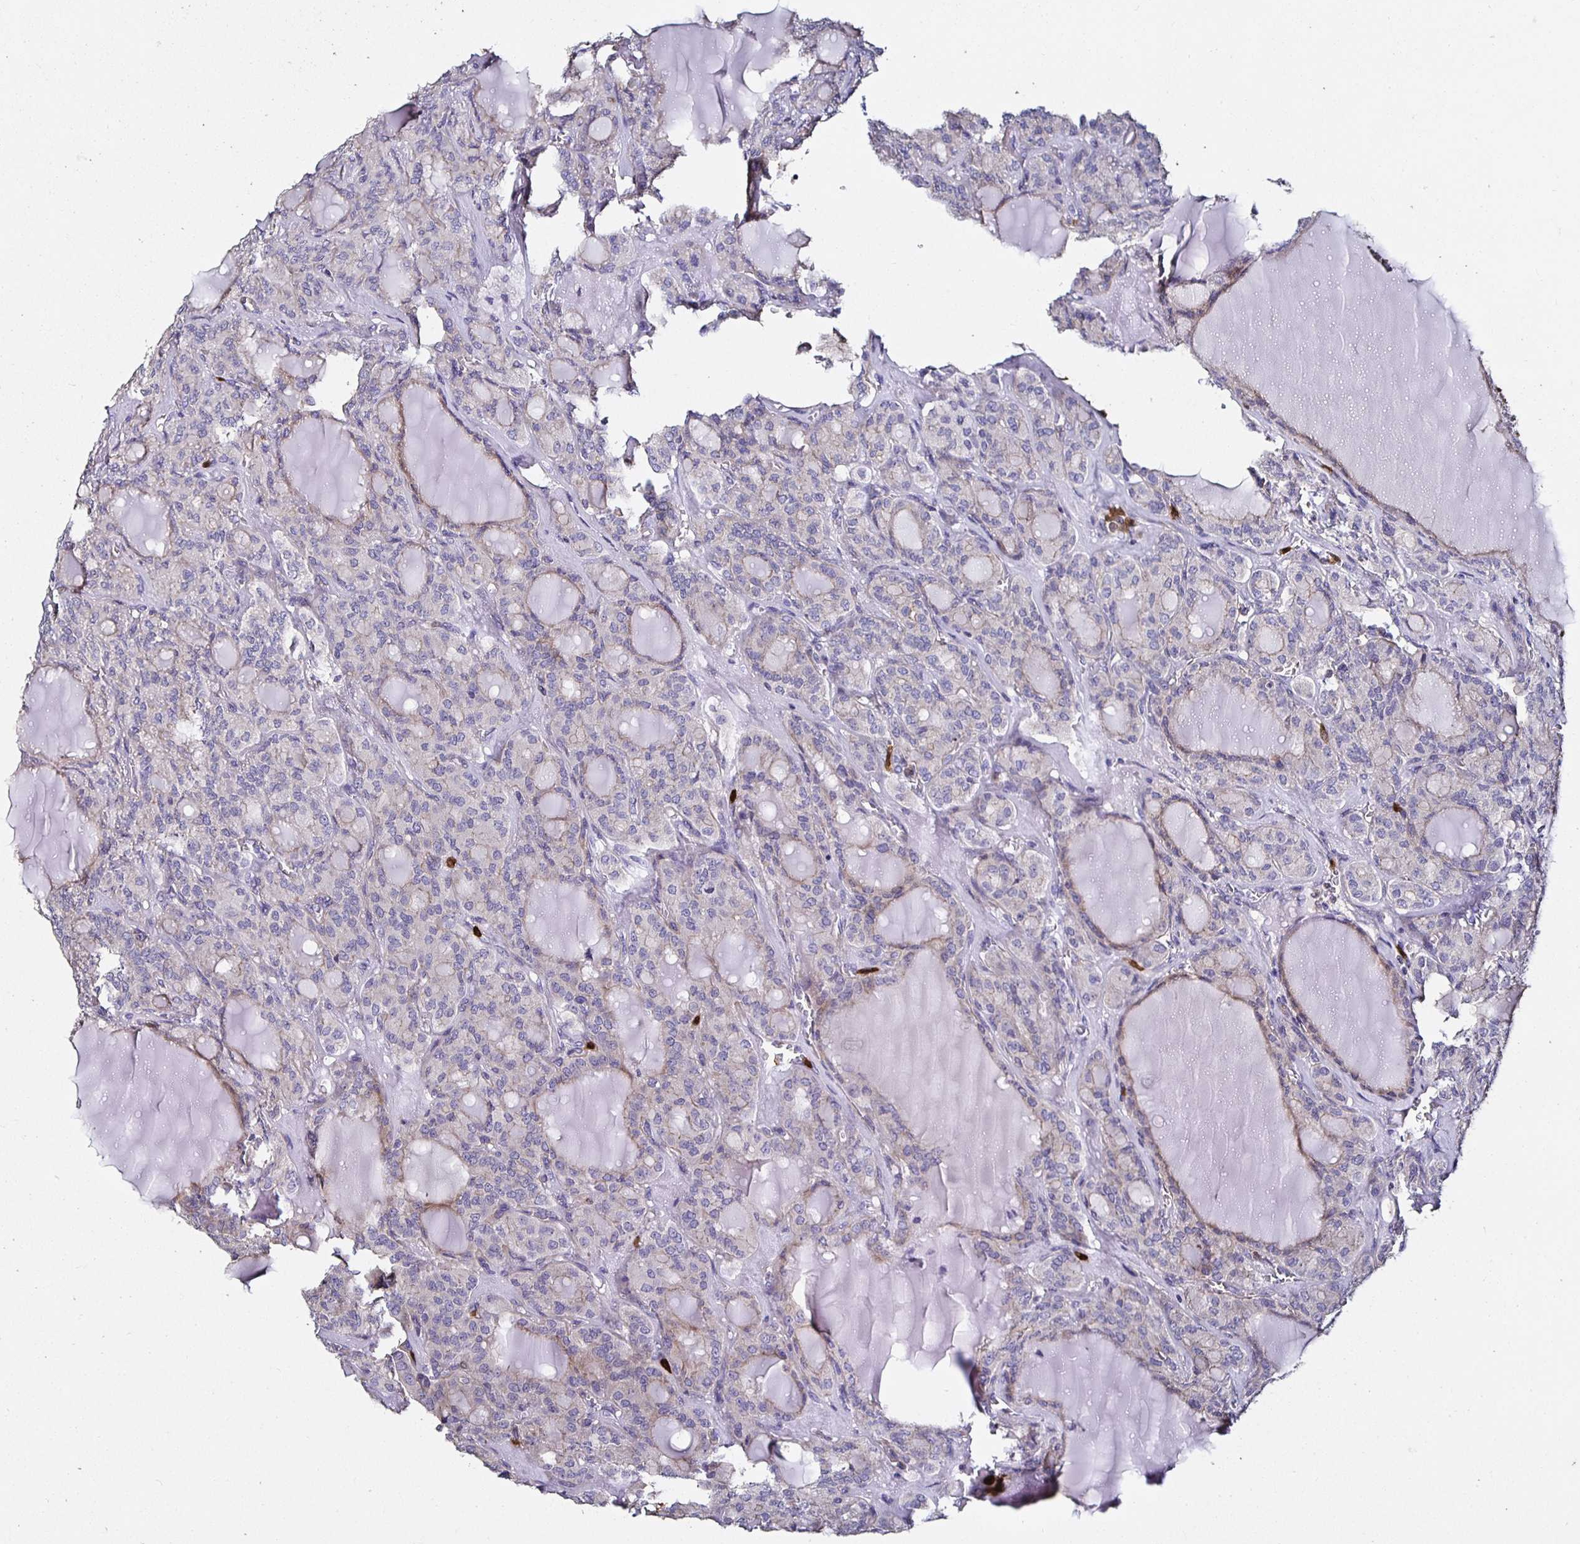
{"staining": {"intensity": "negative", "quantity": "none", "location": "none"}, "tissue": "thyroid cancer", "cell_type": "Tumor cells", "image_type": "cancer", "snomed": [{"axis": "morphology", "description": "Papillary adenocarcinoma, NOS"}, {"axis": "topography", "description": "Thyroid gland"}], "caption": "Thyroid cancer (papillary adenocarcinoma) was stained to show a protein in brown. There is no significant staining in tumor cells. (Stains: DAB immunohistochemistry (IHC) with hematoxylin counter stain, Microscopy: brightfield microscopy at high magnification).", "gene": "TLR4", "patient": {"sex": "male", "age": 87}}